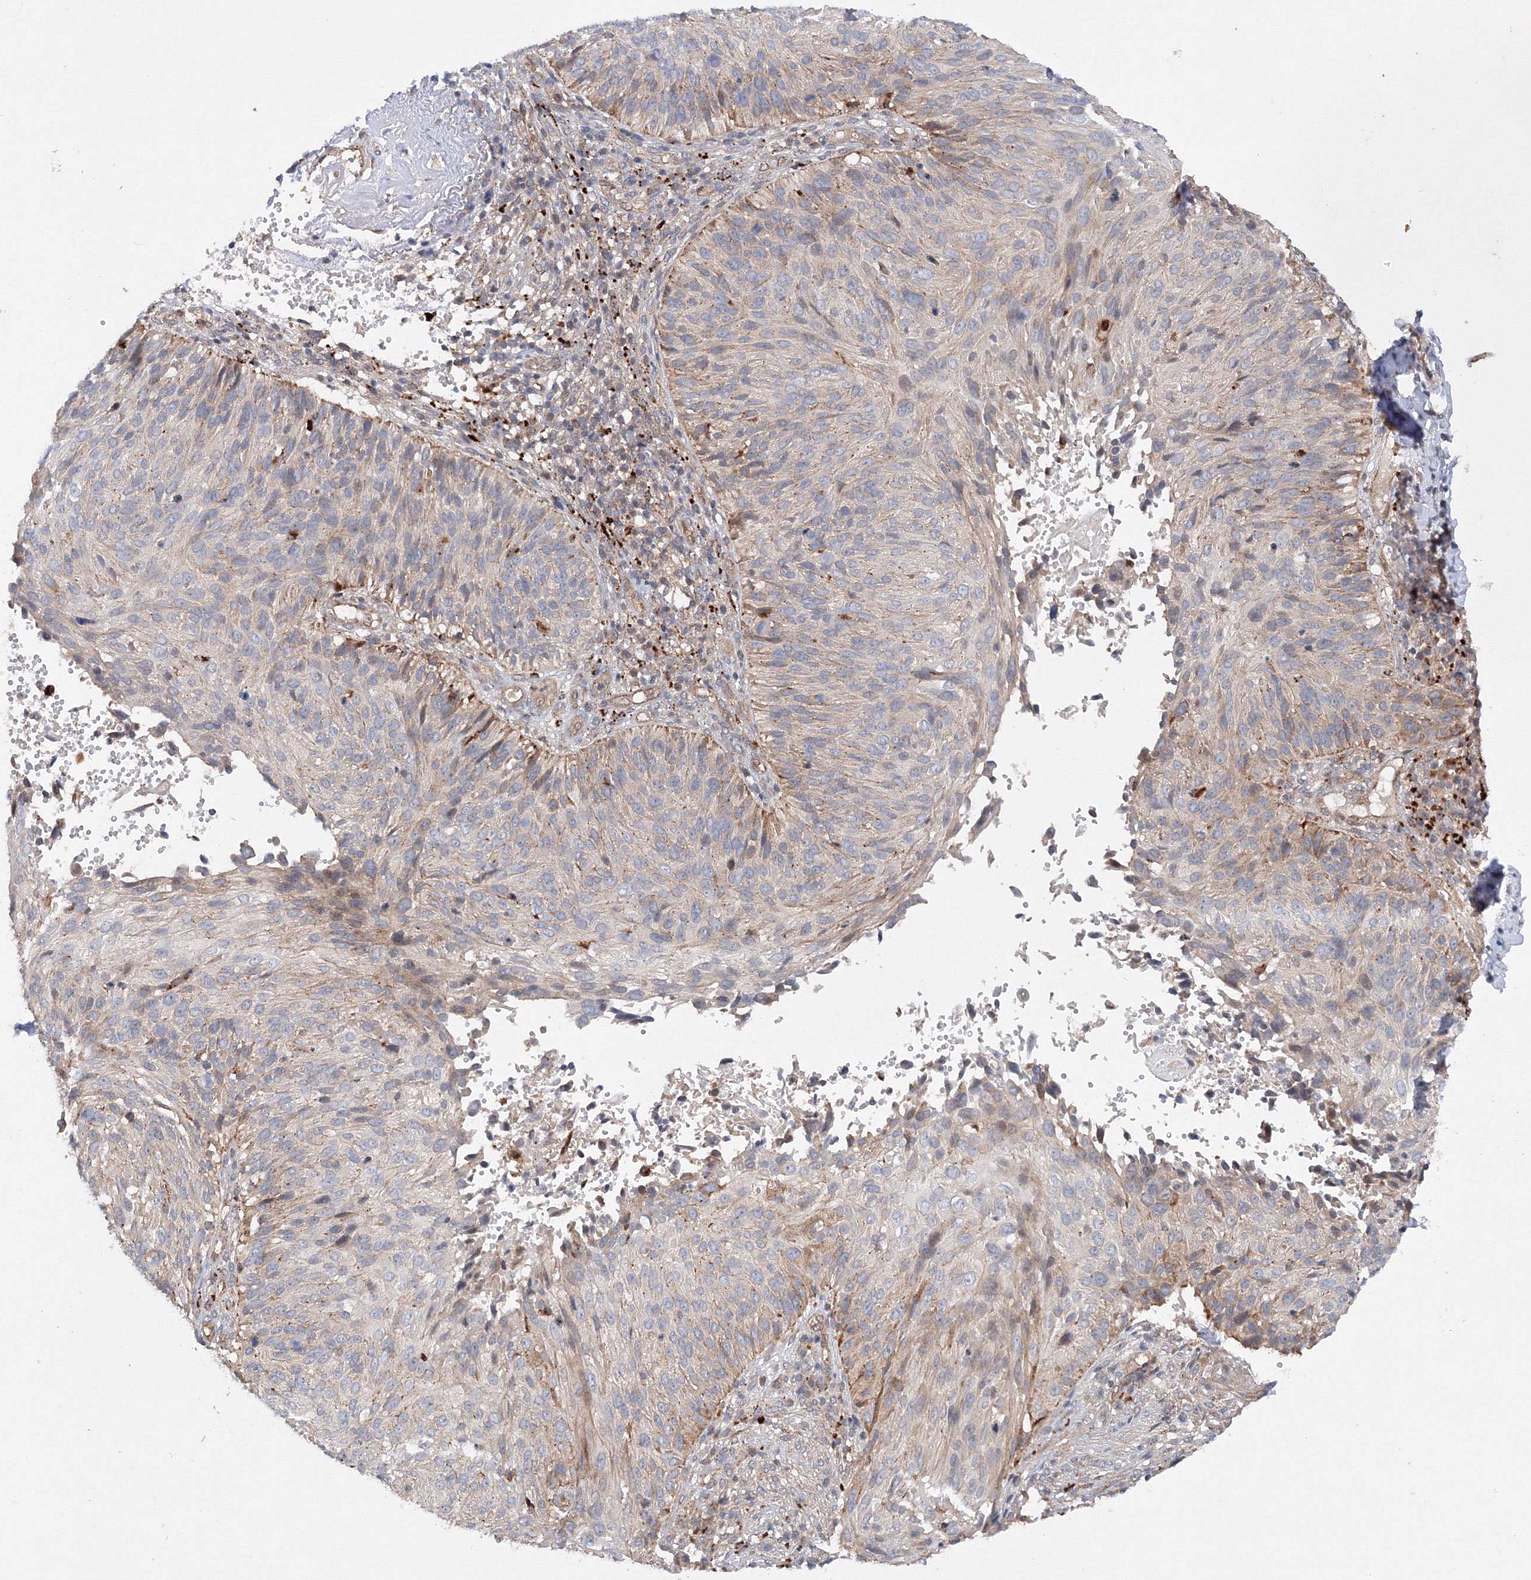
{"staining": {"intensity": "weak", "quantity": "<25%", "location": "cytoplasmic/membranous"}, "tissue": "cervical cancer", "cell_type": "Tumor cells", "image_type": "cancer", "snomed": [{"axis": "morphology", "description": "Squamous cell carcinoma, NOS"}, {"axis": "topography", "description": "Cervix"}], "caption": "This is a photomicrograph of IHC staining of cervical cancer, which shows no positivity in tumor cells.", "gene": "DCTD", "patient": {"sex": "female", "age": 74}}